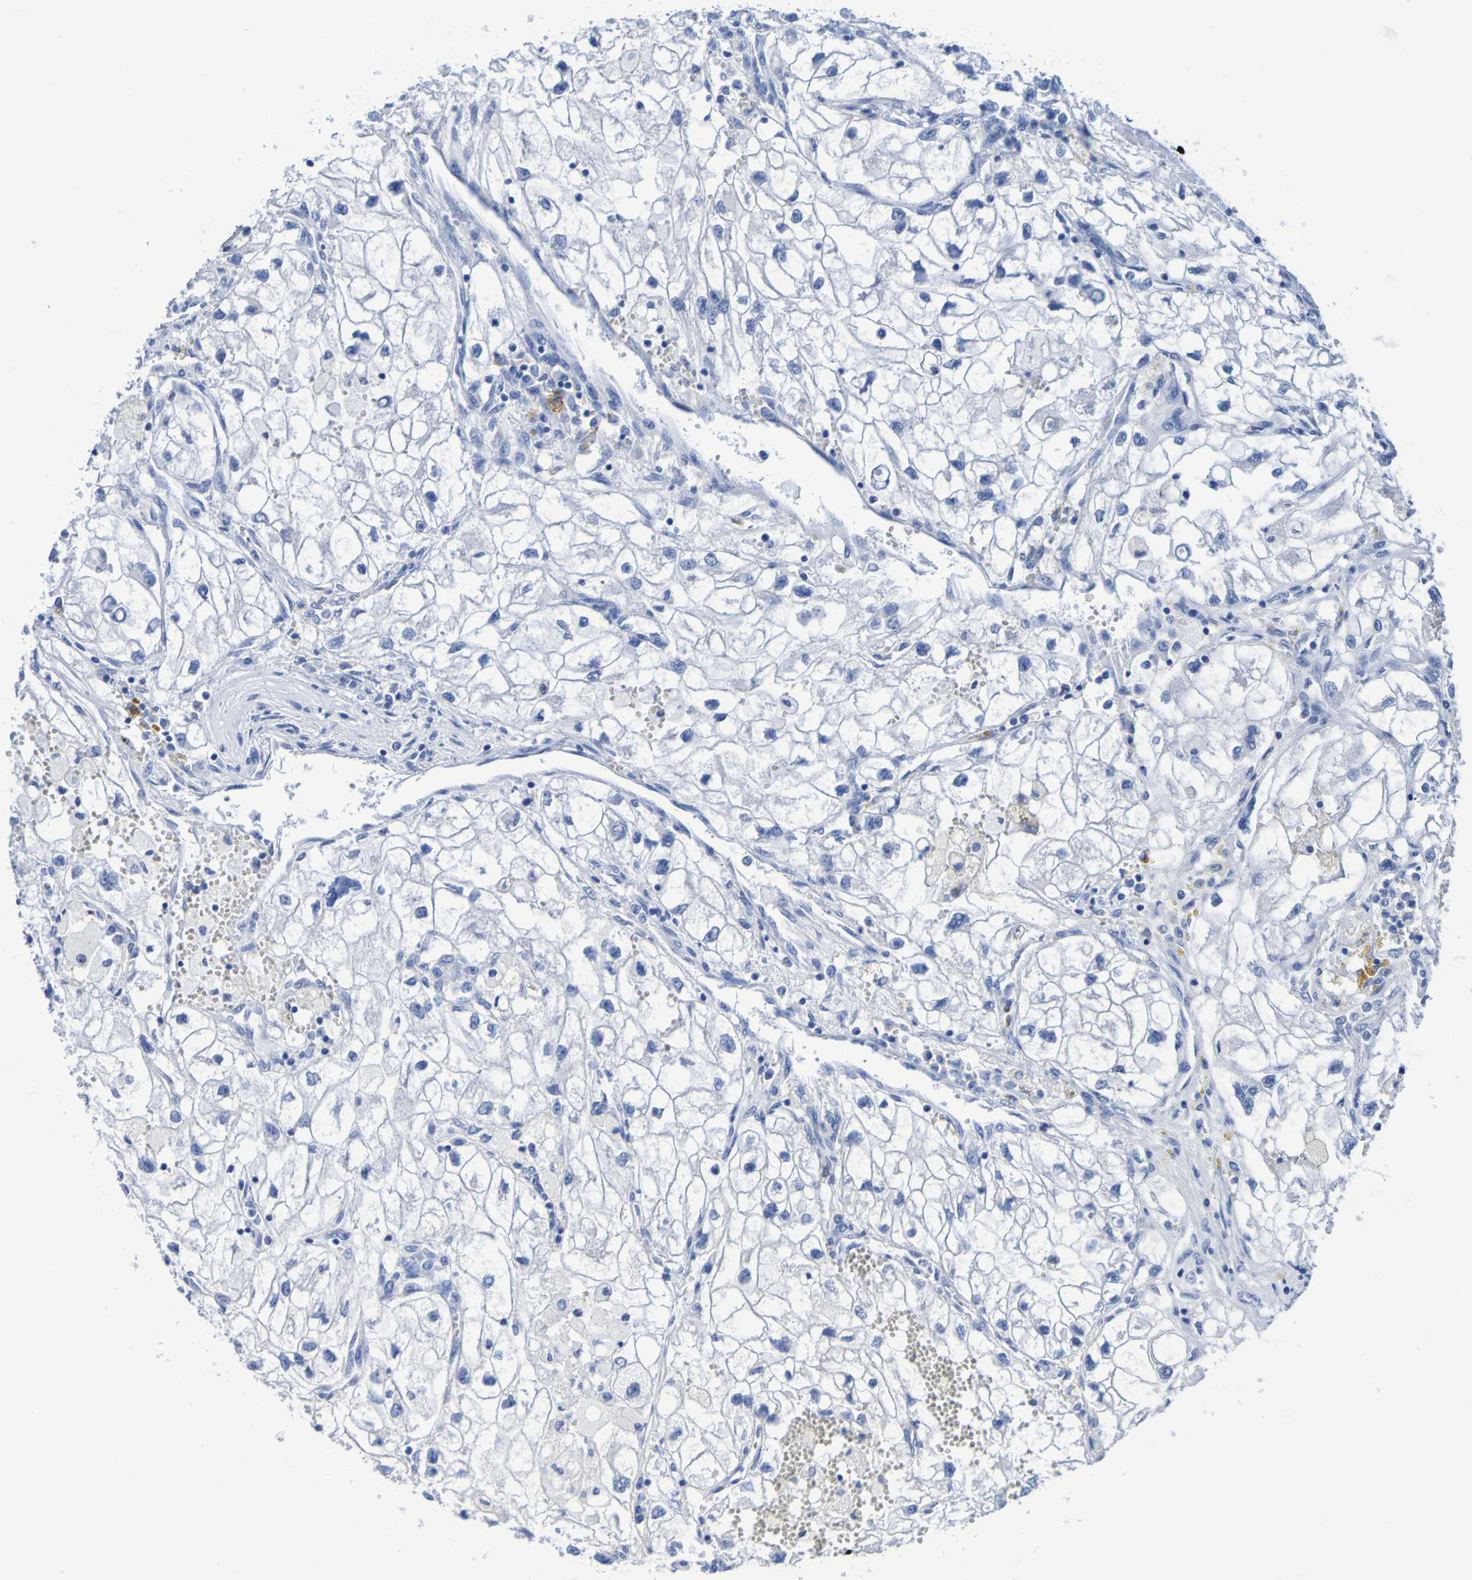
{"staining": {"intensity": "negative", "quantity": "none", "location": "none"}, "tissue": "renal cancer", "cell_type": "Tumor cells", "image_type": "cancer", "snomed": [{"axis": "morphology", "description": "Adenocarcinoma, NOS"}, {"axis": "topography", "description": "Kidney"}], "caption": "This is an immunohistochemistry micrograph of renal cancer. There is no positivity in tumor cells.", "gene": "DPEP1", "patient": {"sex": "female", "age": 70}}